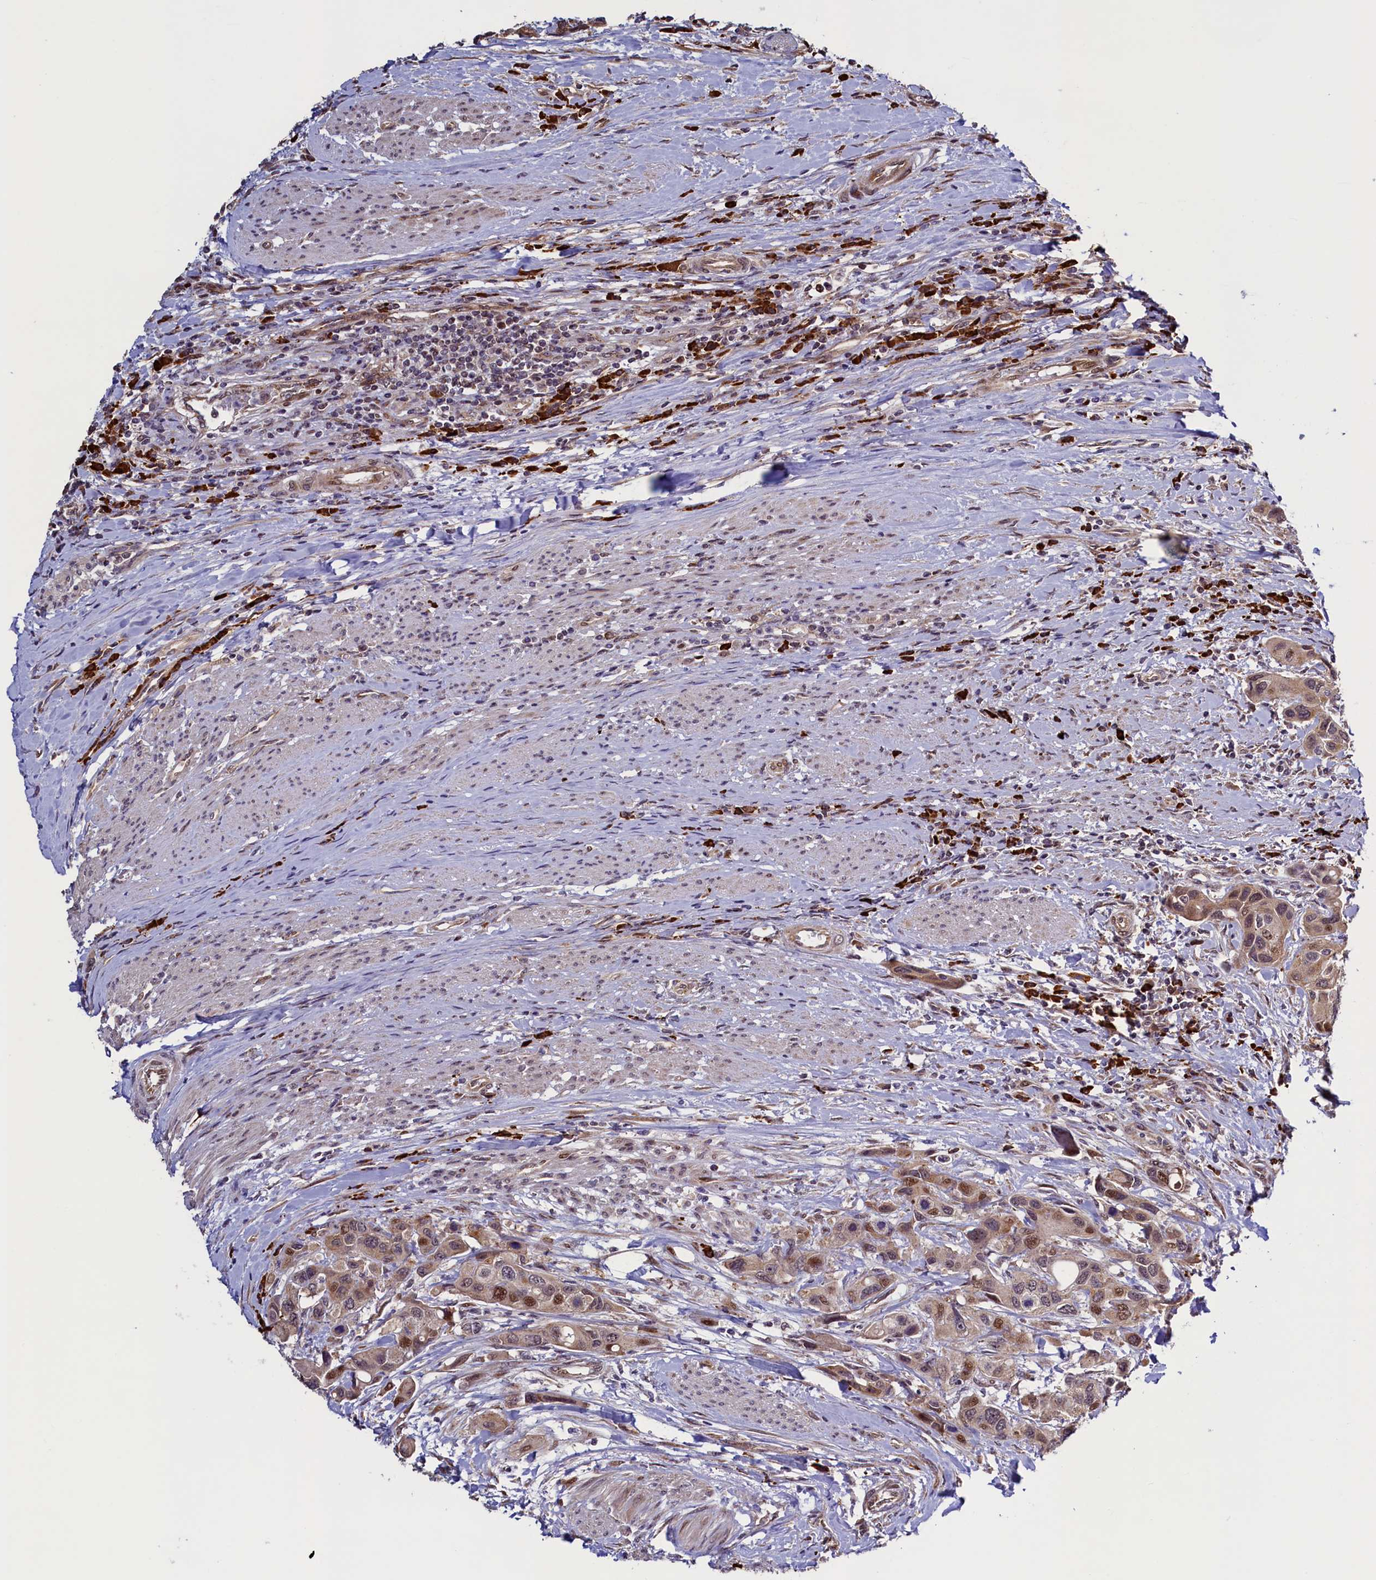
{"staining": {"intensity": "moderate", "quantity": ">75%", "location": "cytoplasmic/membranous,nuclear"}, "tissue": "urothelial cancer", "cell_type": "Tumor cells", "image_type": "cancer", "snomed": [{"axis": "morphology", "description": "Normal tissue, NOS"}, {"axis": "morphology", "description": "Urothelial carcinoma, High grade"}, {"axis": "topography", "description": "Vascular tissue"}, {"axis": "topography", "description": "Urinary bladder"}], "caption": "An IHC photomicrograph of tumor tissue is shown. Protein staining in brown shows moderate cytoplasmic/membranous and nuclear positivity in urothelial cancer within tumor cells.", "gene": "RBFA", "patient": {"sex": "female", "age": 56}}